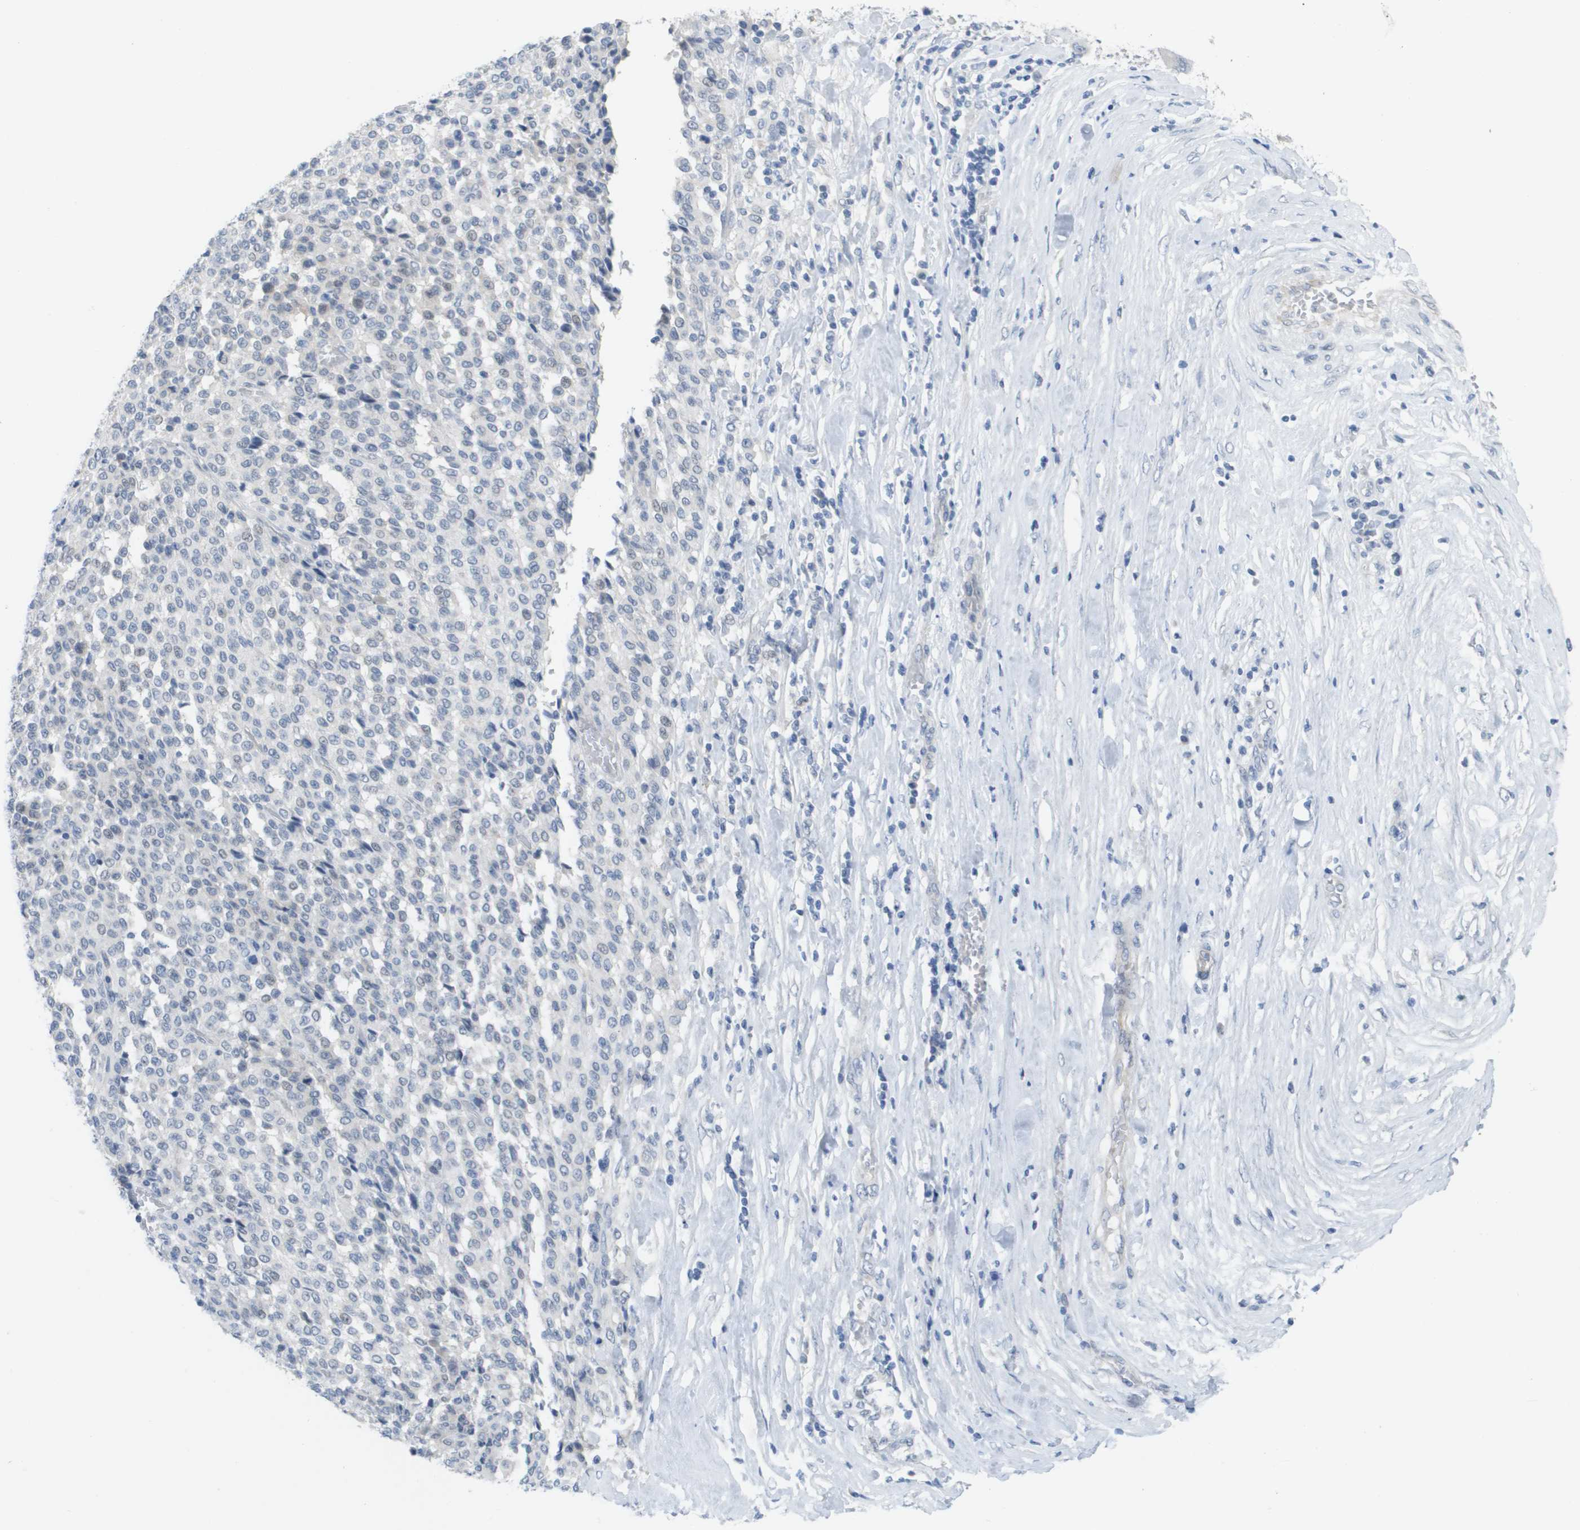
{"staining": {"intensity": "negative", "quantity": "none", "location": "none"}, "tissue": "melanoma", "cell_type": "Tumor cells", "image_type": "cancer", "snomed": [{"axis": "morphology", "description": "Malignant melanoma, Metastatic site"}, {"axis": "topography", "description": "Pancreas"}], "caption": "Immunohistochemistry (IHC) of human melanoma reveals no expression in tumor cells.", "gene": "PDE4A", "patient": {"sex": "female", "age": 30}}